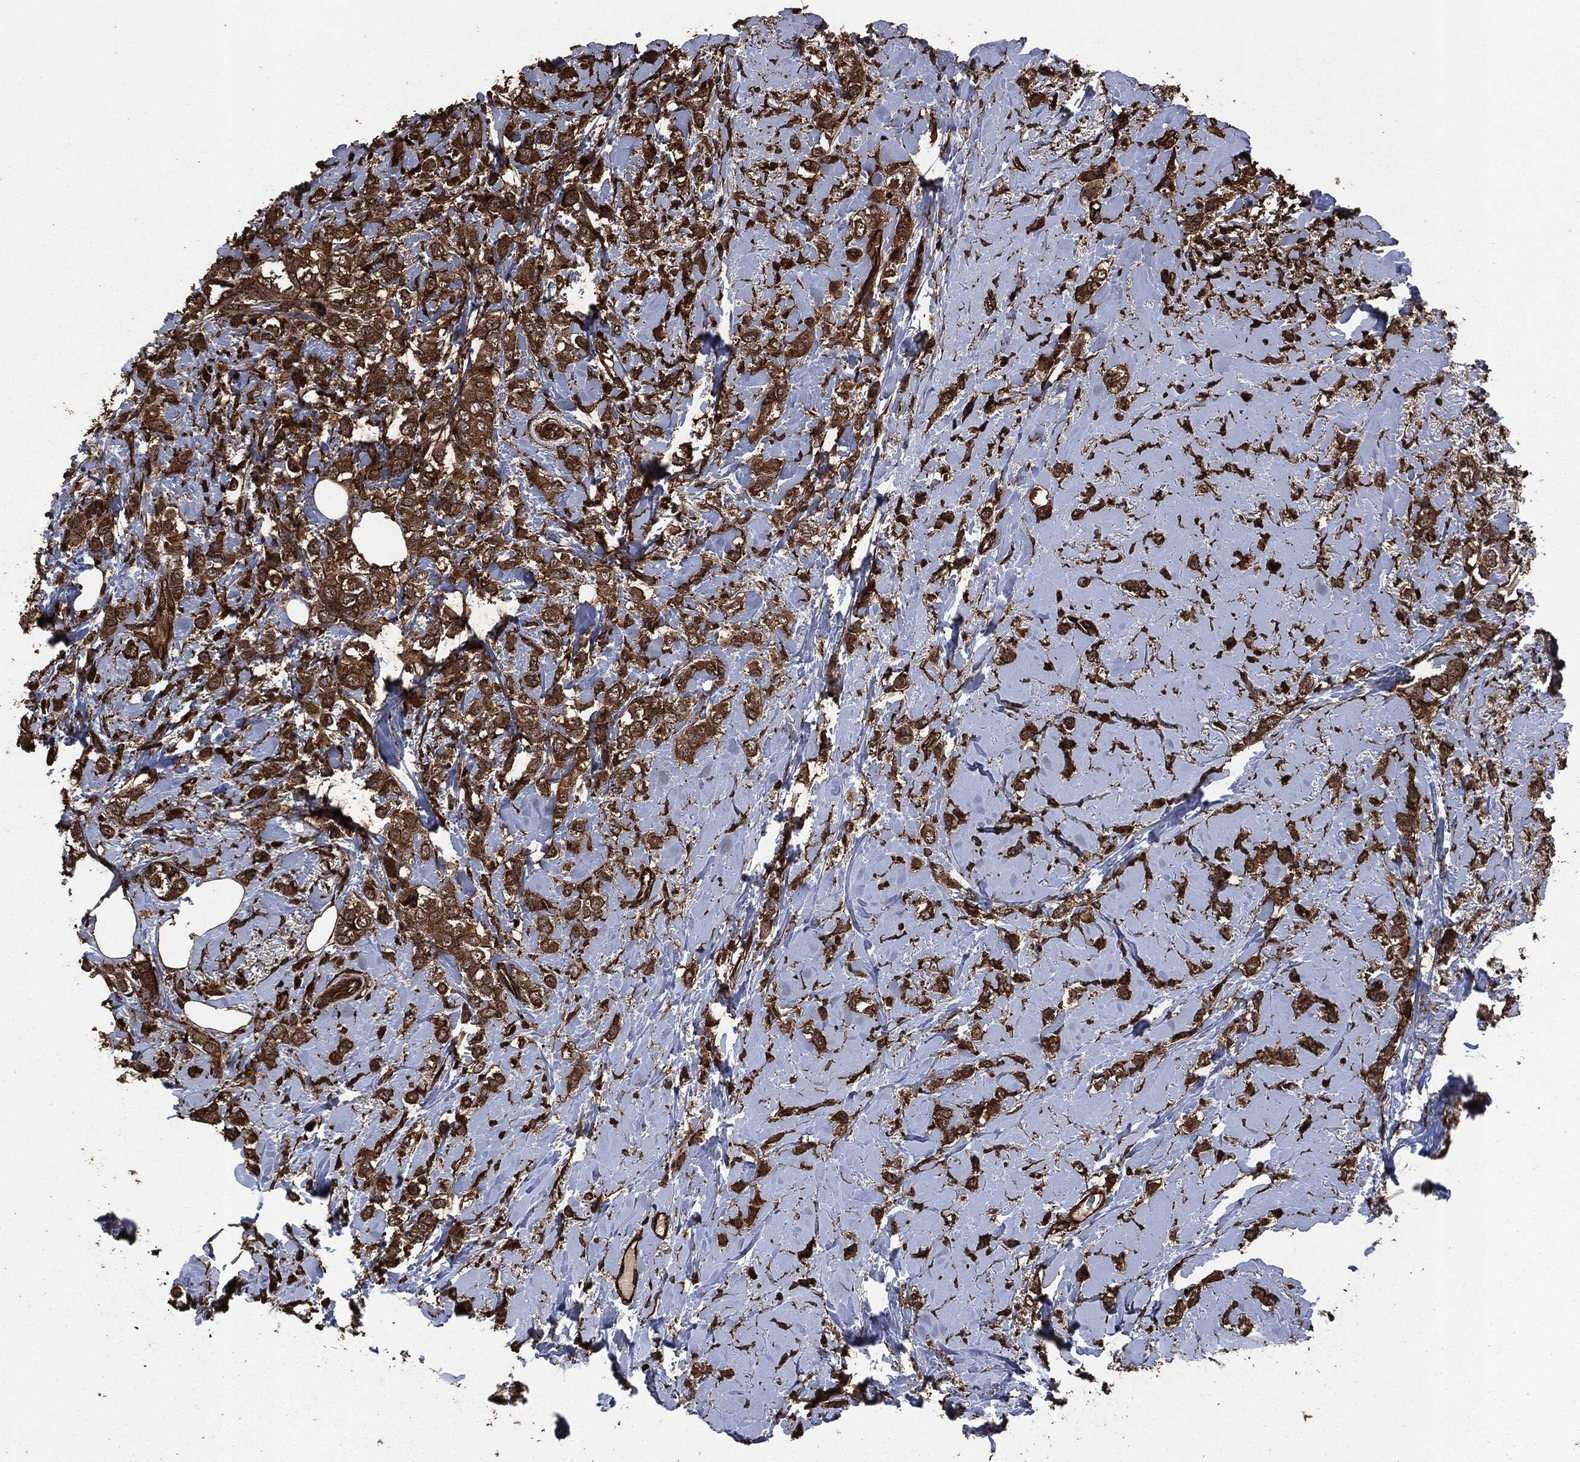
{"staining": {"intensity": "strong", "quantity": ">75%", "location": "cytoplasmic/membranous"}, "tissue": "breast cancer", "cell_type": "Tumor cells", "image_type": "cancer", "snomed": [{"axis": "morphology", "description": "Lobular carcinoma"}, {"axis": "topography", "description": "Breast"}], "caption": "IHC photomicrograph of breast lobular carcinoma stained for a protein (brown), which shows high levels of strong cytoplasmic/membranous staining in approximately >75% of tumor cells.", "gene": "HRAS", "patient": {"sex": "female", "age": 66}}